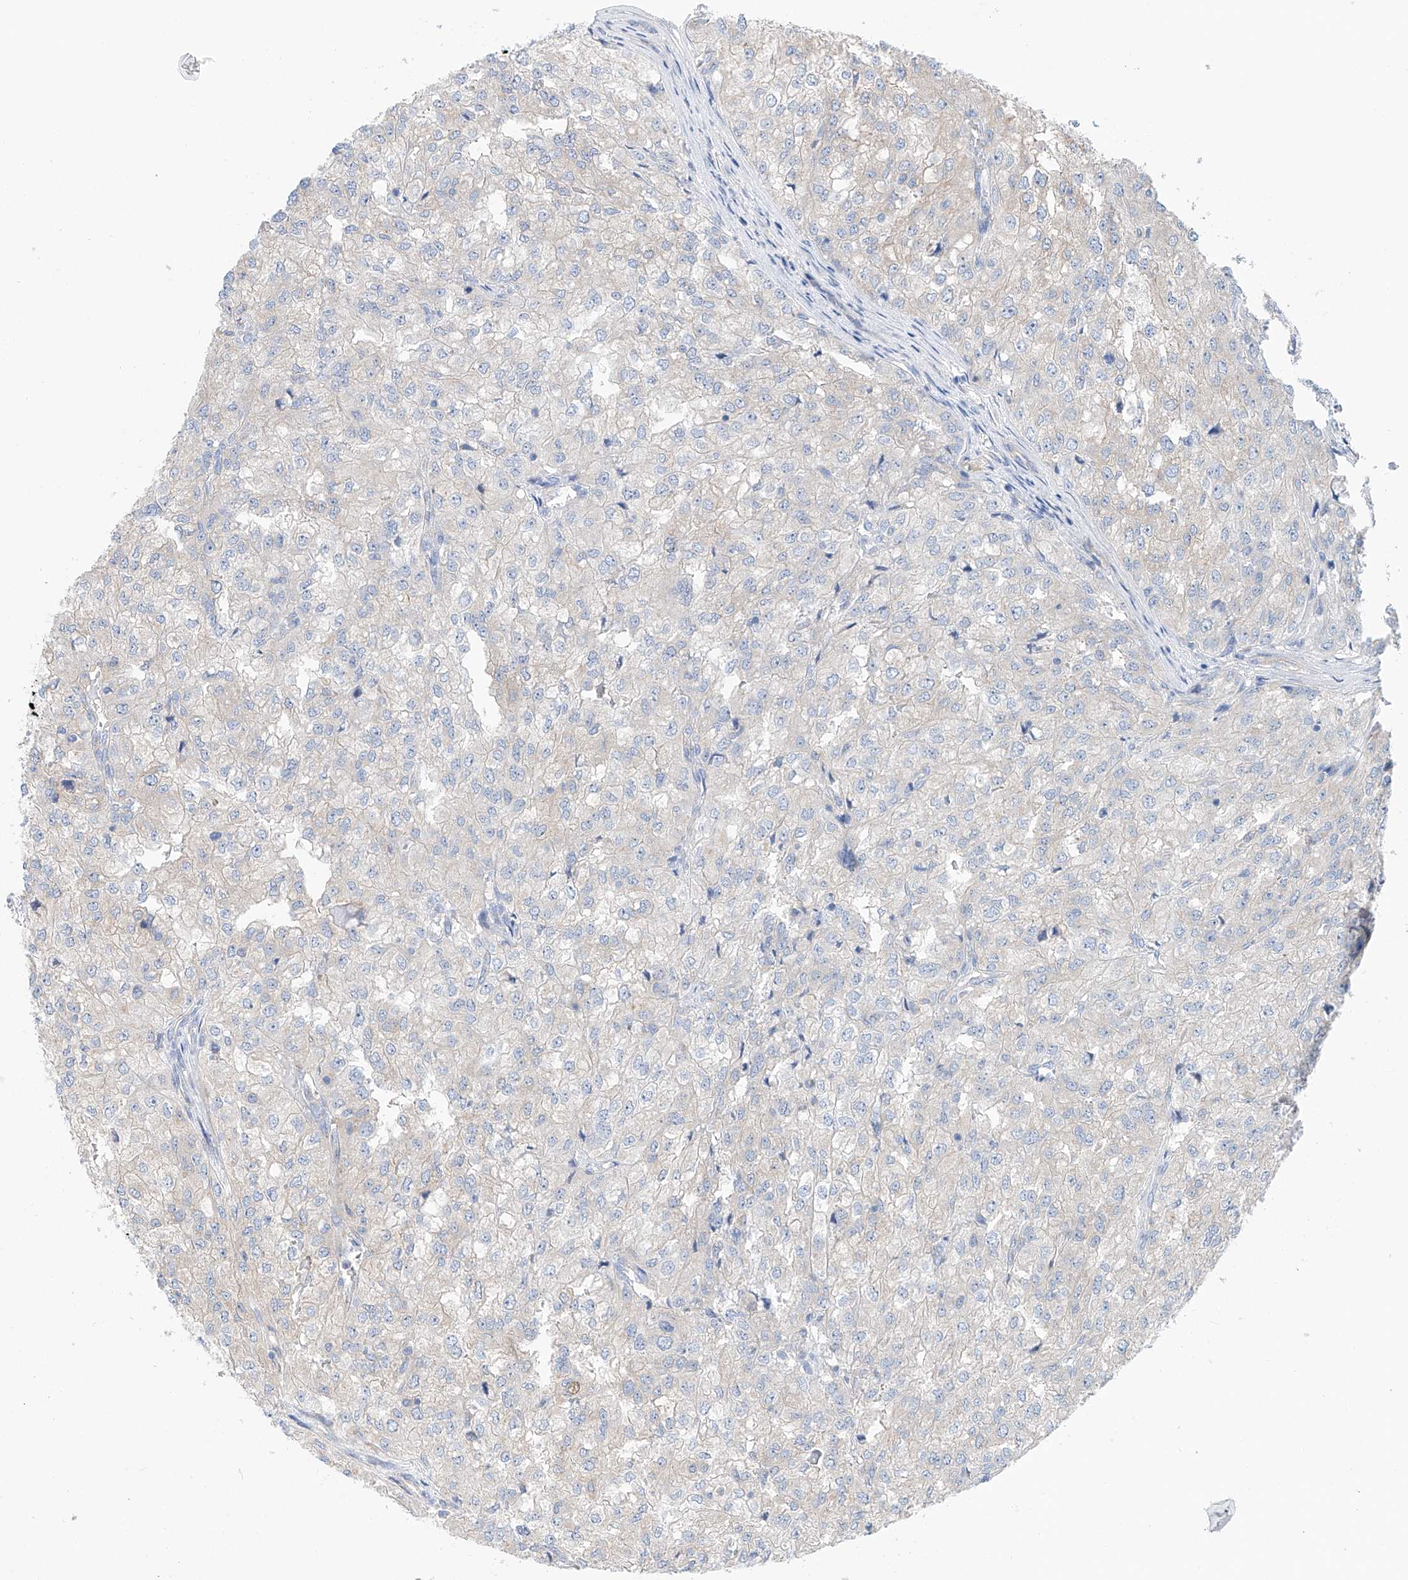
{"staining": {"intensity": "negative", "quantity": "none", "location": "none"}, "tissue": "renal cancer", "cell_type": "Tumor cells", "image_type": "cancer", "snomed": [{"axis": "morphology", "description": "Adenocarcinoma, NOS"}, {"axis": "topography", "description": "Kidney"}], "caption": "Immunohistochemistry (IHC) histopathology image of human renal adenocarcinoma stained for a protein (brown), which demonstrates no positivity in tumor cells.", "gene": "SLC22A7", "patient": {"sex": "female", "age": 54}}